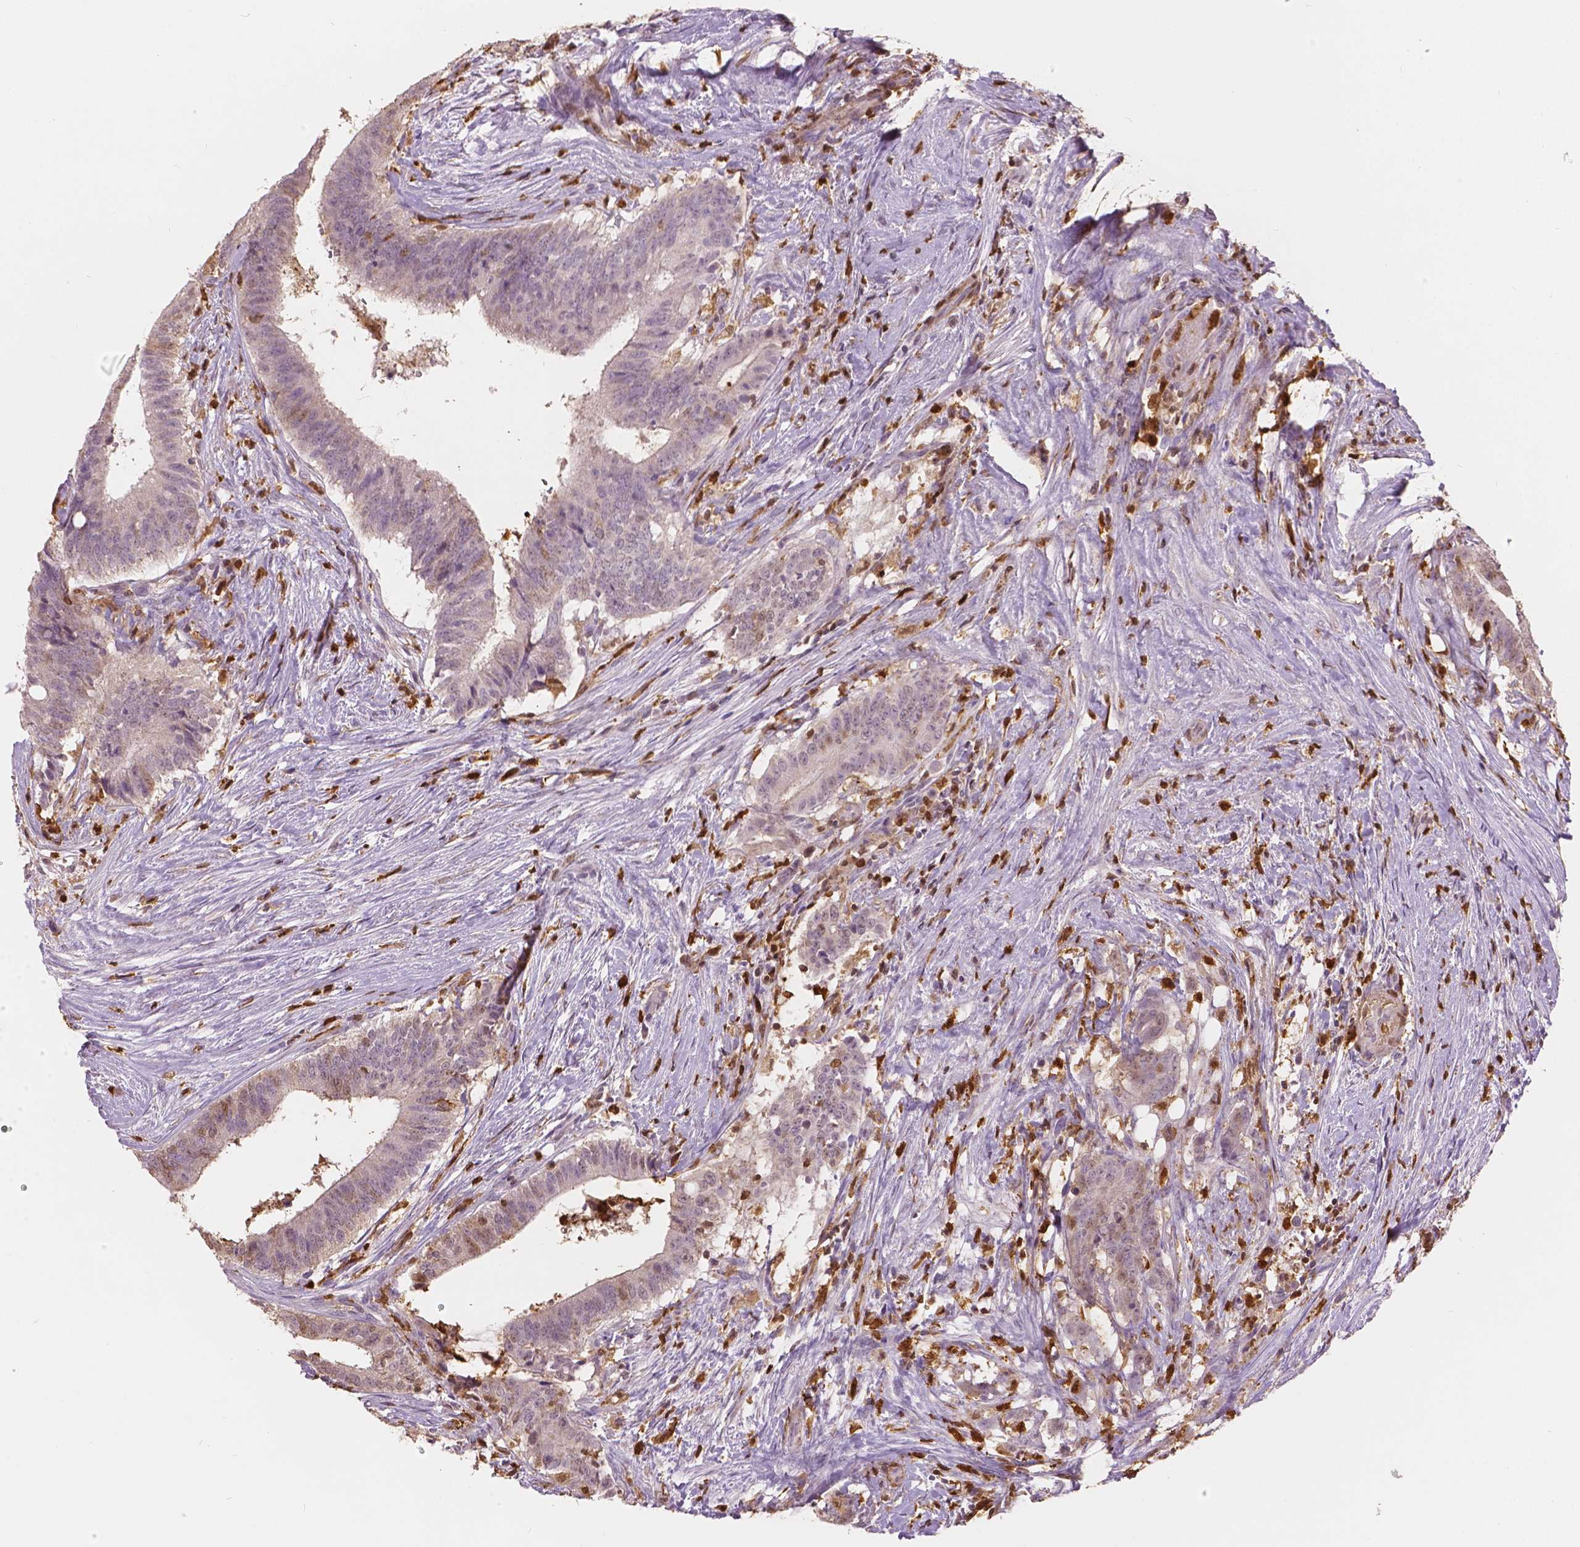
{"staining": {"intensity": "moderate", "quantity": "<25%", "location": "cytoplasmic/membranous,nuclear"}, "tissue": "colorectal cancer", "cell_type": "Tumor cells", "image_type": "cancer", "snomed": [{"axis": "morphology", "description": "Adenocarcinoma, NOS"}, {"axis": "topography", "description": "Colon"}], "caption": "IHC histopathology image of neoplastic tissue: adenocarcinoma (colorectal) stained using immunohistochemistry (IHC) shows low levels of moderate protein expression localized specifically in the cytoplasmic/membranous and nuclear of tumor cells, appearing as a cytoplasmic/membranous and nuclear brown color.", "gene": "S100A4", "patient": {"sex": "female", "age": 43}}